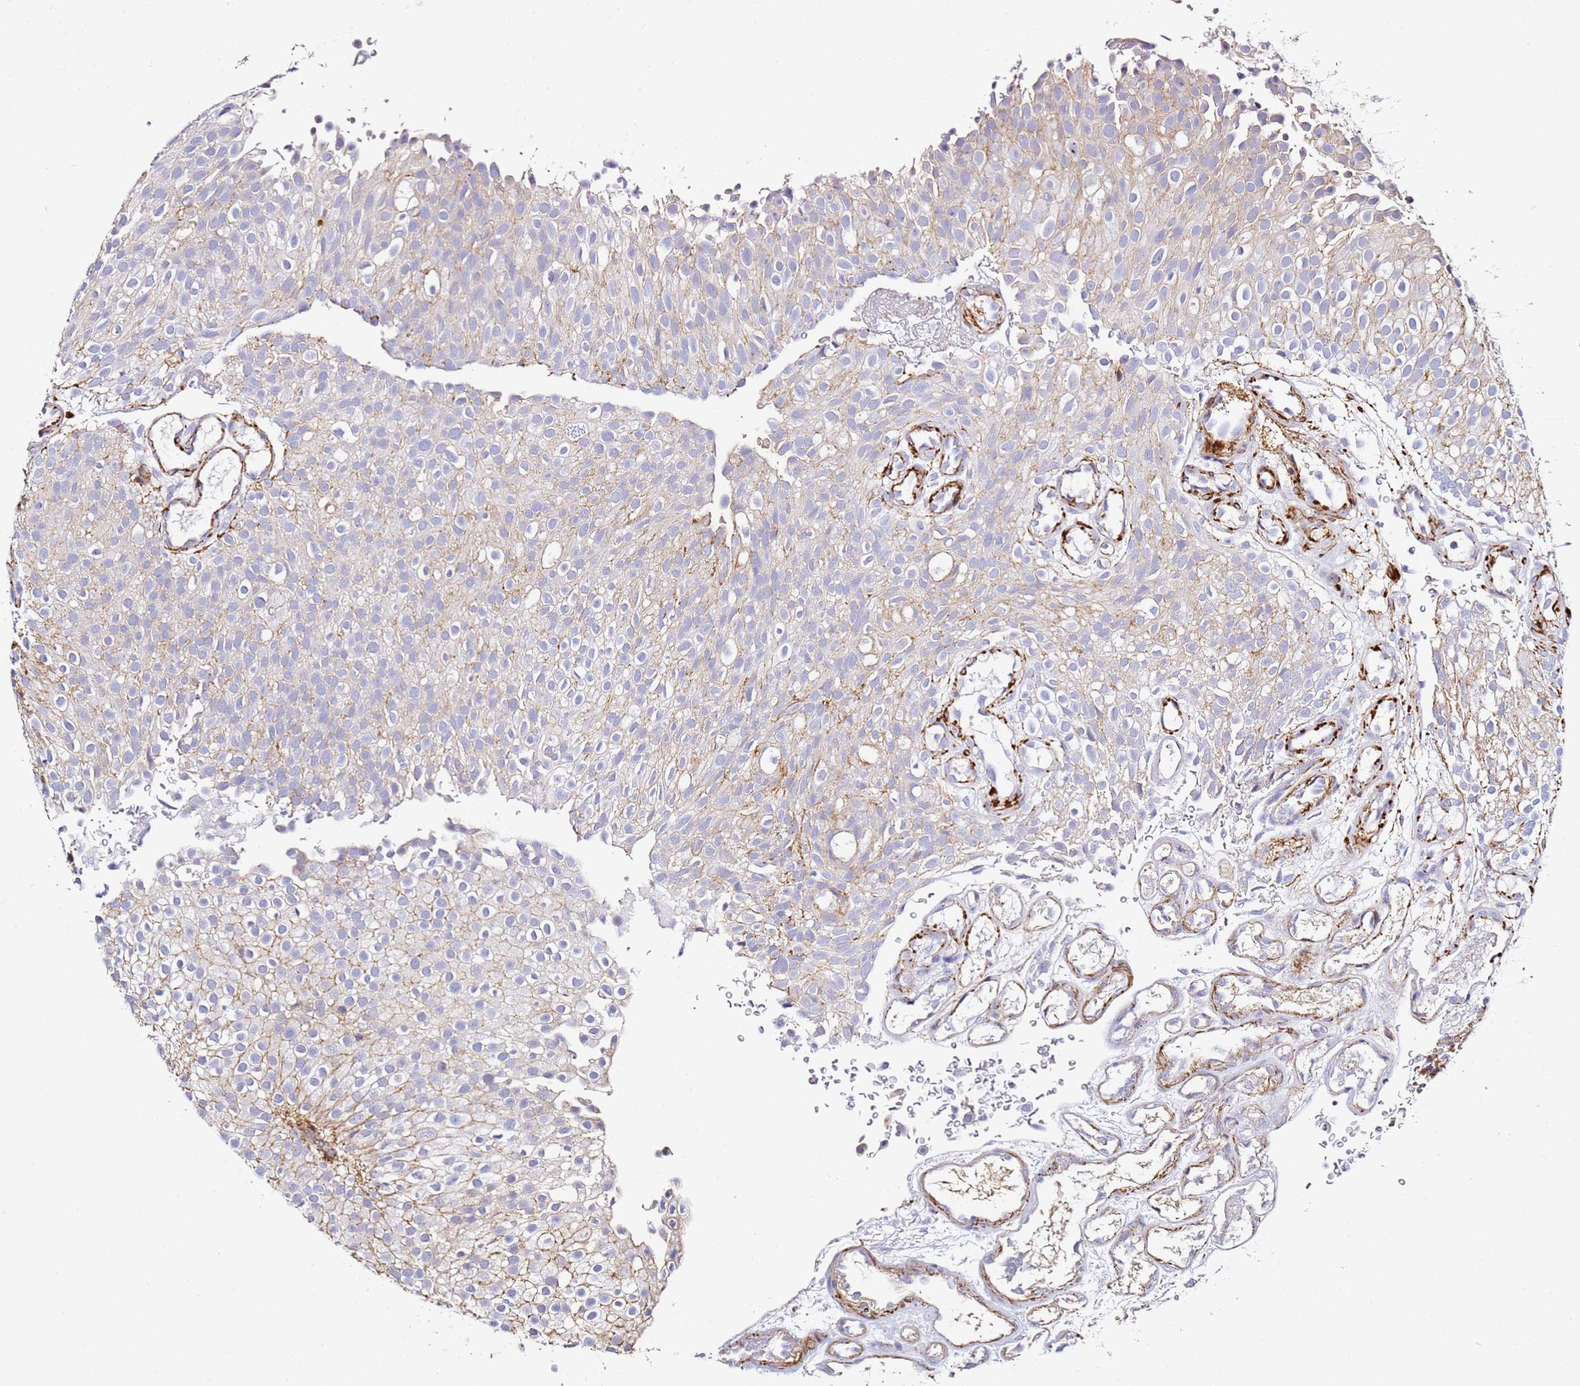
{"staining": {"intensity": "weak", "quantity": "<25%", "location": "cytoplasmic/membranous"}, "tissue": "urothelial cancer", "cell_type": "Tumor cells", "image_type": "cancer", "snomed": [{"axis": "morphology", "description": "Urothelial carcinoma, Low grade"}, {"axis": "topography", "description": "Urinary bladder"}], "caption": "Tumor cells are negative for brown protein staining in urothelial carcinoma (low-grade).", "gene": "ZNF671", "patient": {"sex": "male", "age": 78}}